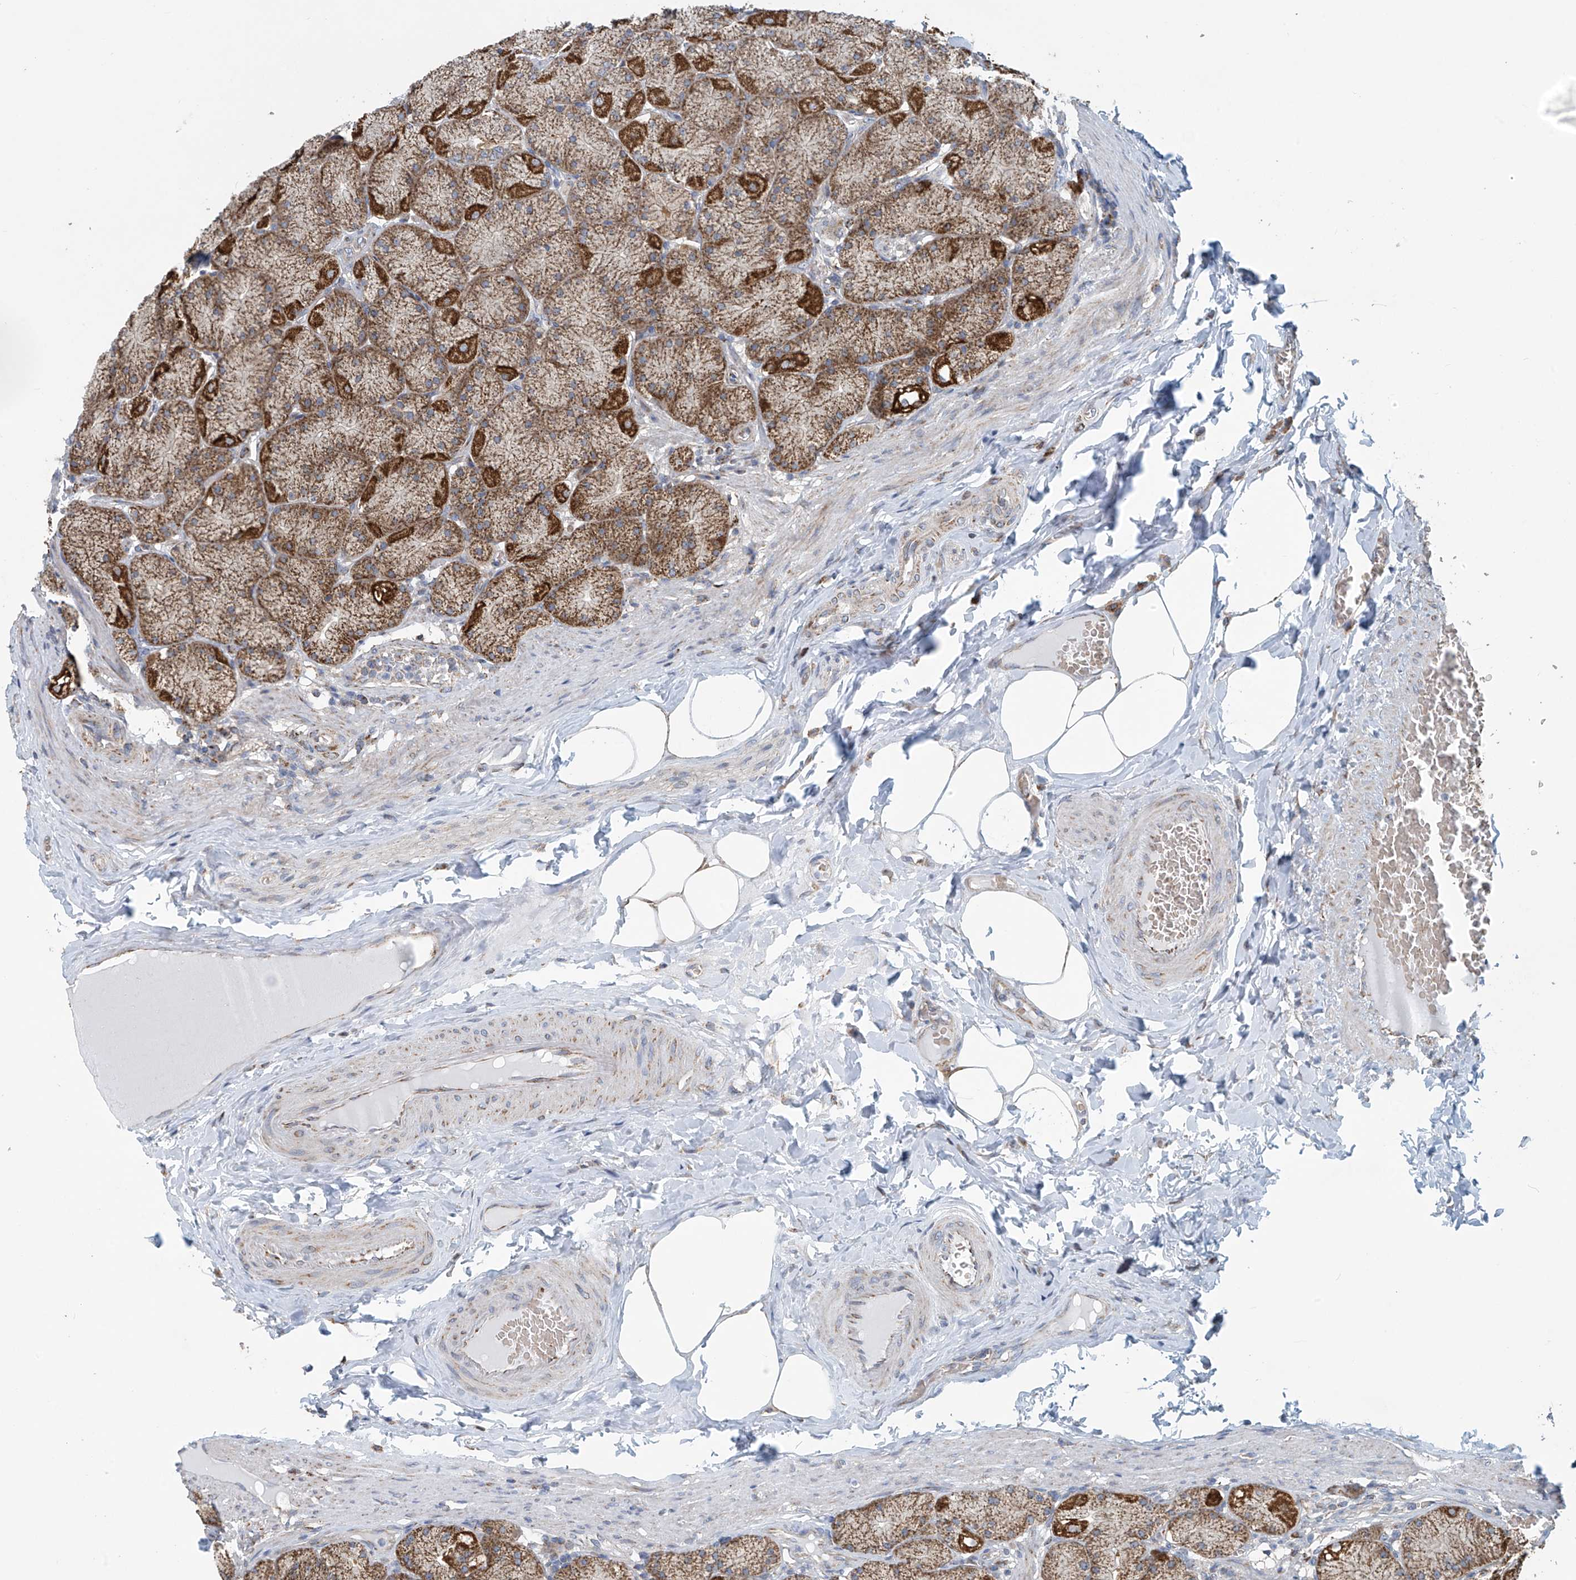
{"staining": {"intensity": "moderate", "quantity": ">75%", "location": "cytoplasmic/membranous"}, "tissue": "stomach", "cell_type": "Glandular cells", "image_type": "normal", "snomed": [{"axis": "morphology", "description": "Normal tissue, NOS"}, {"axis": "topography", "description": "Stomach, upper"}], "caption": "Protein positivity by immunohistochemistry displays moderate cytoplasmic/membranous positivity in approximately >75% of glandular cells in benign stomach.", "gene": "COMMD1", "patient": {"sex": "female", "age": 56}}